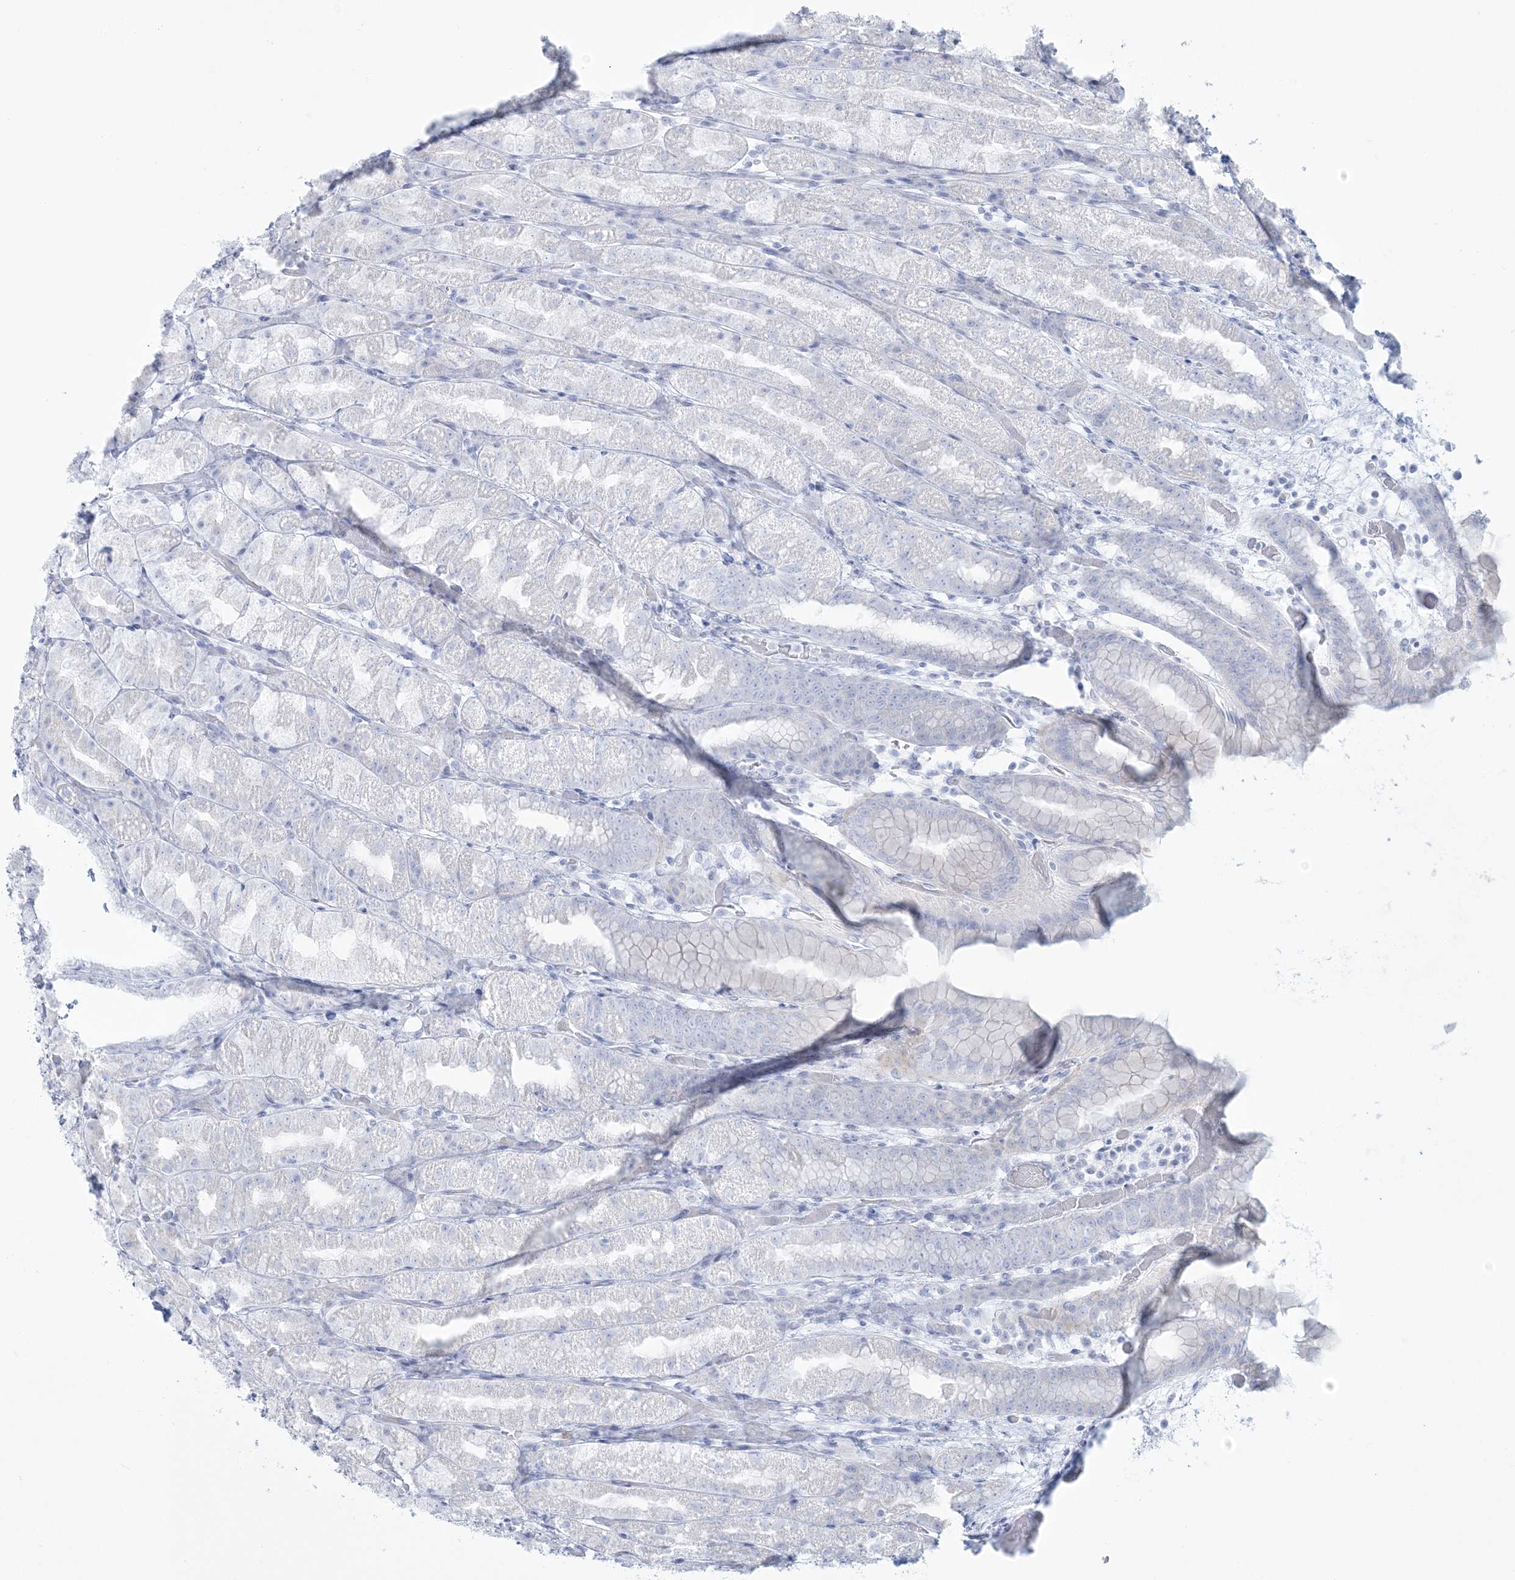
{"staining": {"intensity": "negative", "quantity": "none", "location": "none"}, "tissue": "stomach", "cell_type": "Glandular cells", "image_type": "normal", "snomed": [{"axis": "morphology", "description": "Normal tissue, NOS"}, {"axis": "topography", "description": "Stomach, upper"}], "caption": "A photomicrograph of stomach stained for a protein demonstrates no brown staining in glandular cells. (DAB (3,3'-diaminobenzidine) immunohistochemistry, high magnification).", "gene": "ADGB", "patient": {"sex": "male", "age": 68}}